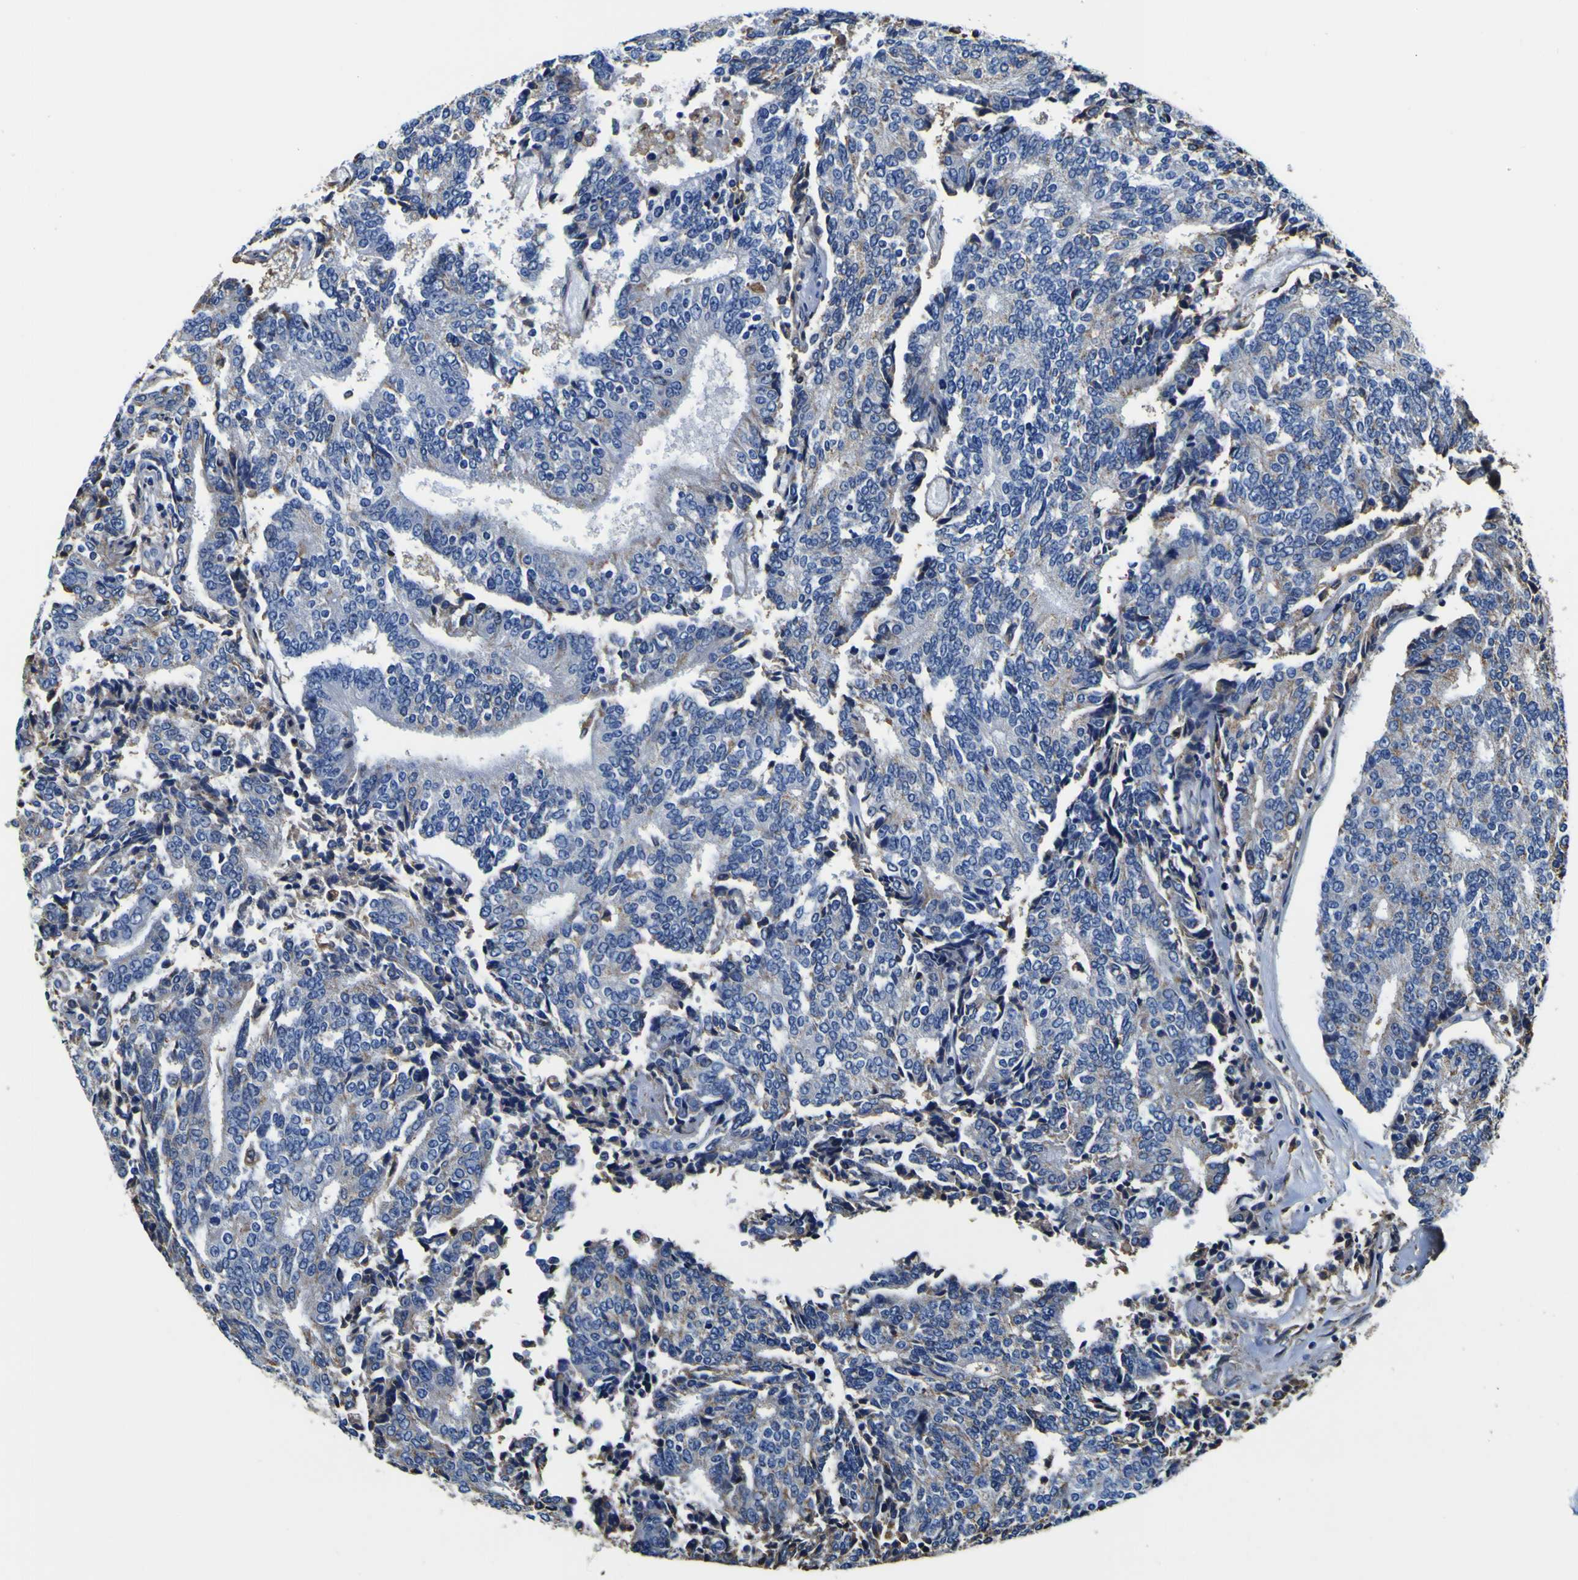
{"staining": {"intensity": "moderate", "quantity": "<25%", "location": "cytoplasmic/membranous"}, "tissue": "prostate cancer", "cell_type": "Tumor cells", "image_type": "cancer", "snomed": [{"axis": "morphology", "description": "Normal tissue, NOS"}, {"axis": "morphology", "description": "Adenocarcinoma, High grade"}, {"axis": "topography", "description": "Prostate"}, {"axis": "topography", "description": "Seminal veicle"}], "caption": "This histopathology image demonstrates immunohistochemistry (IHC) staining of prostate cancer (high-grade adenocarcinoma), with low moderate cytoplasmic/membranous positivity in about <25% of tumor cells.", "gene": "PXDN", "patient": {"sex": "male", "age": 55}}